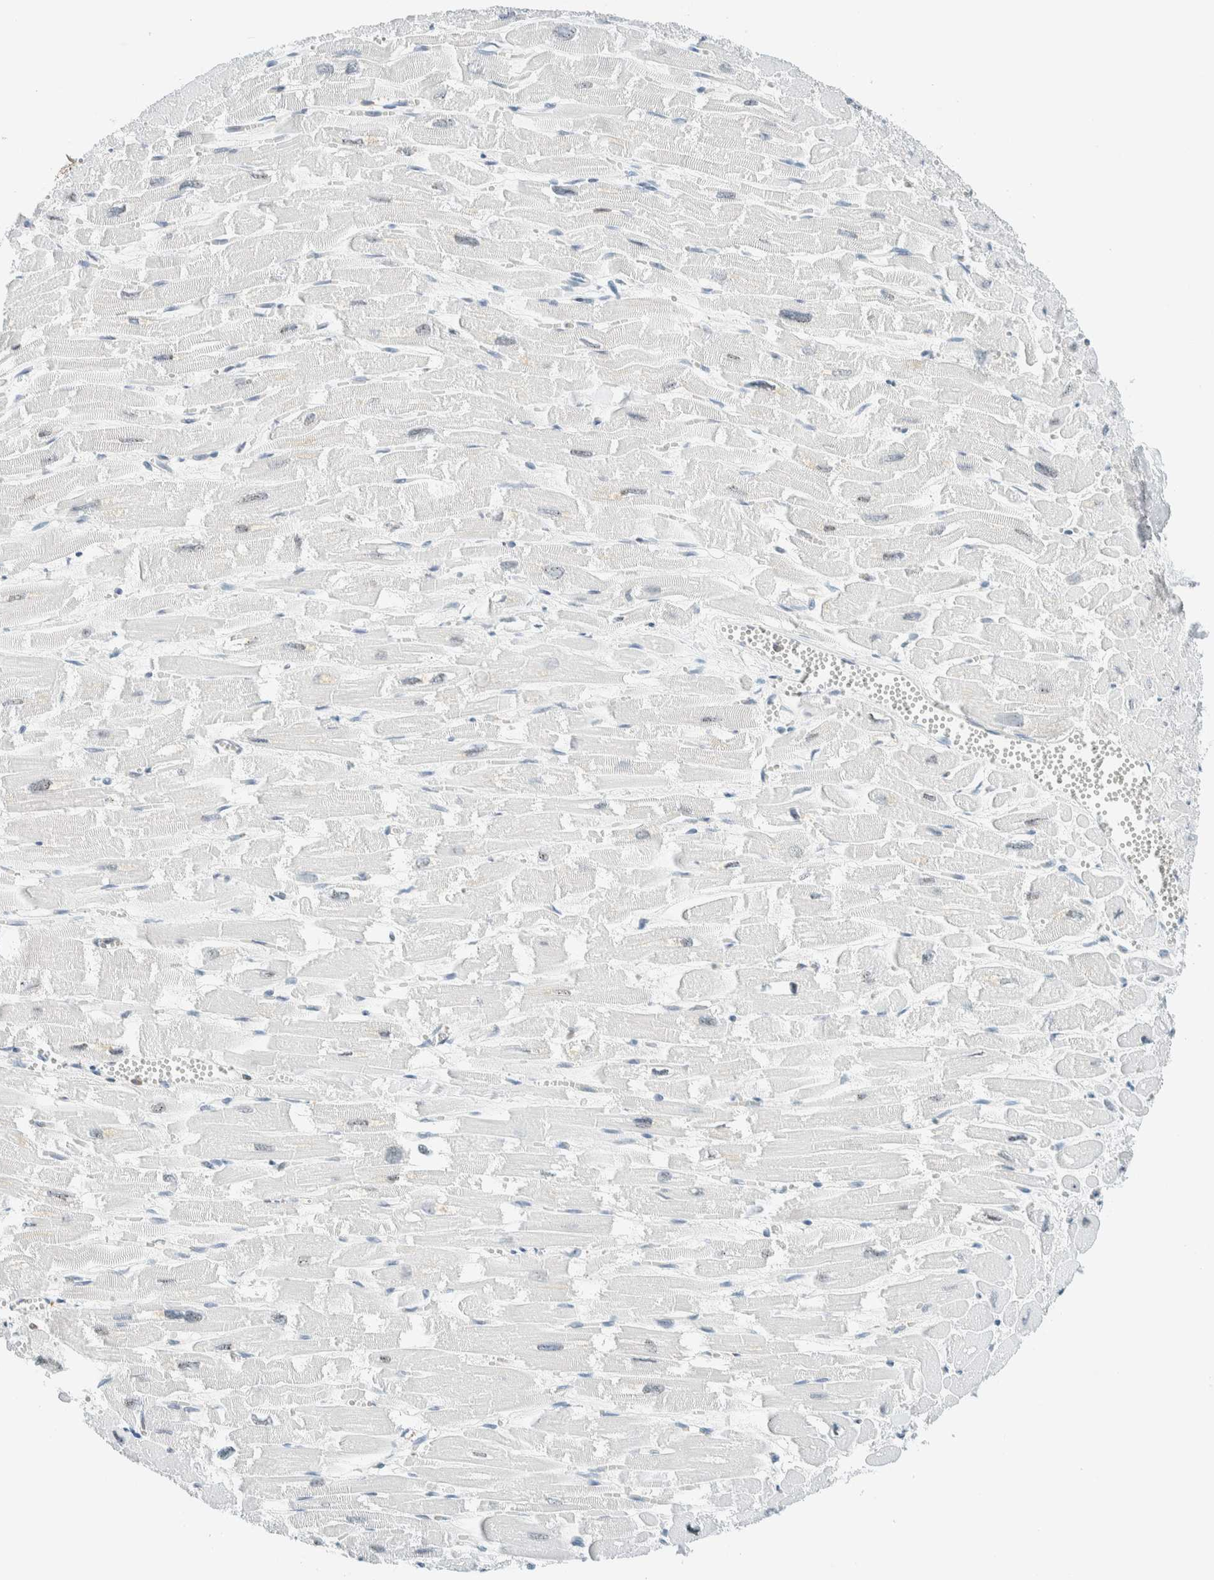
{"staining": {"intensity": "negative", "quantity": "none", "location": "none"}, "tissue": "heart muscle", "cell_type": "Cardiomyocytes", "image_type": "normal", "snomed": [{"axis": "morphology", "description": "Normal tissue, NOS"}, {"axis": "topography", "description": "Heart"}], "caption": "The image displays no staining of cardiomyocytes in normal heart muscle.", "gene": "CYSRT1", "patient": {"sex": "male", "age": 54}}